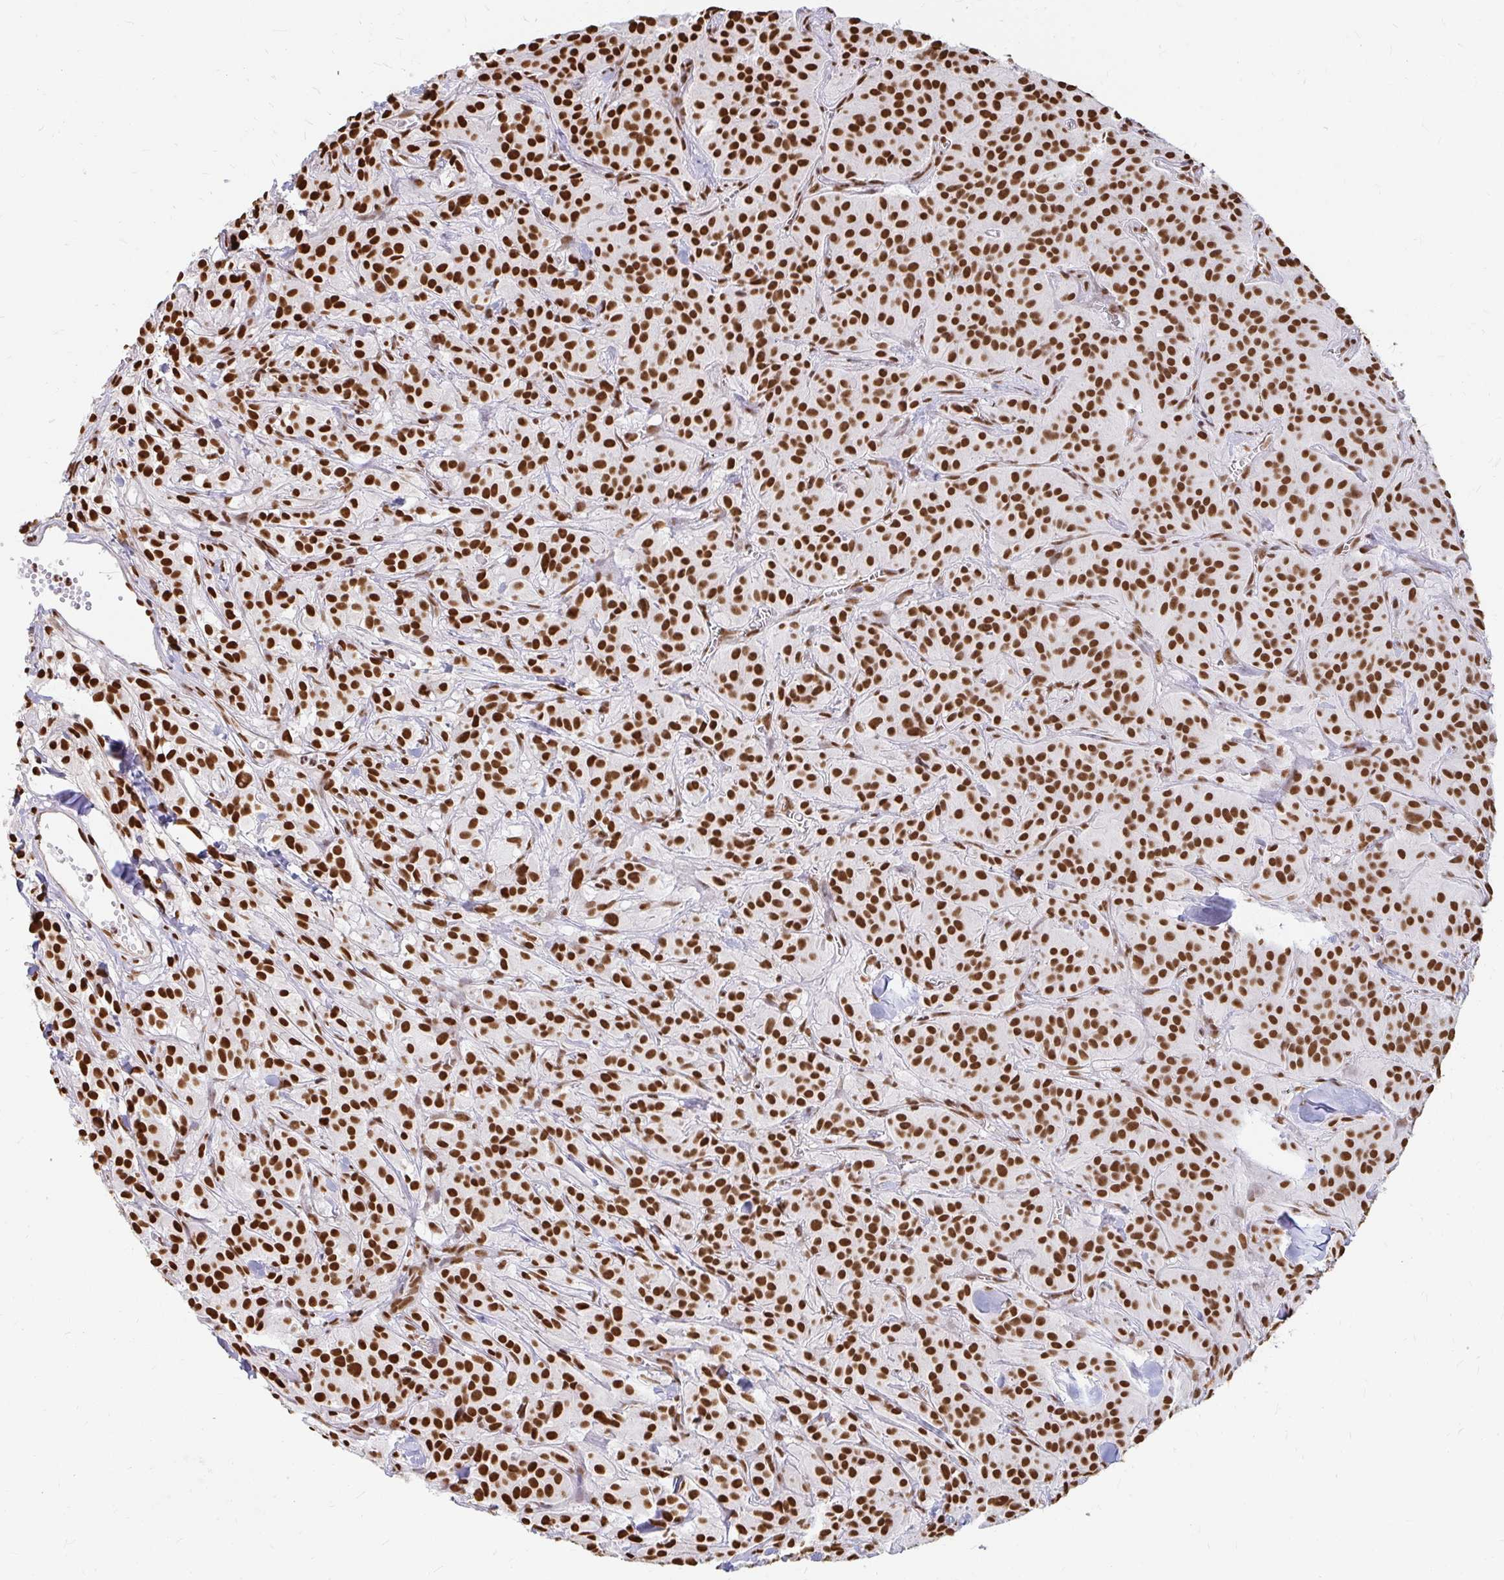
{"staining": {"intensity": "strong", "quantity": ">75%", "location": "nuclear"}, "tissue": "glioma", "cell_type": "Tumor cells", "image_type": "cancer", "snomed": [{"axis": "morphology", "description": "Glioma, malignant, Low grade"}, {"axis": "topography", "description": "Brain"}], "caption": "A high amount of strong nuclear staining is appreciated in approximately >75% of tumor cells in malignant glioma (low-grade) tissue. (IHC, brightfield microscopy, high magnification).", "gene": "HNRNPU", "patient": {"sex": "male", "age": 42}}